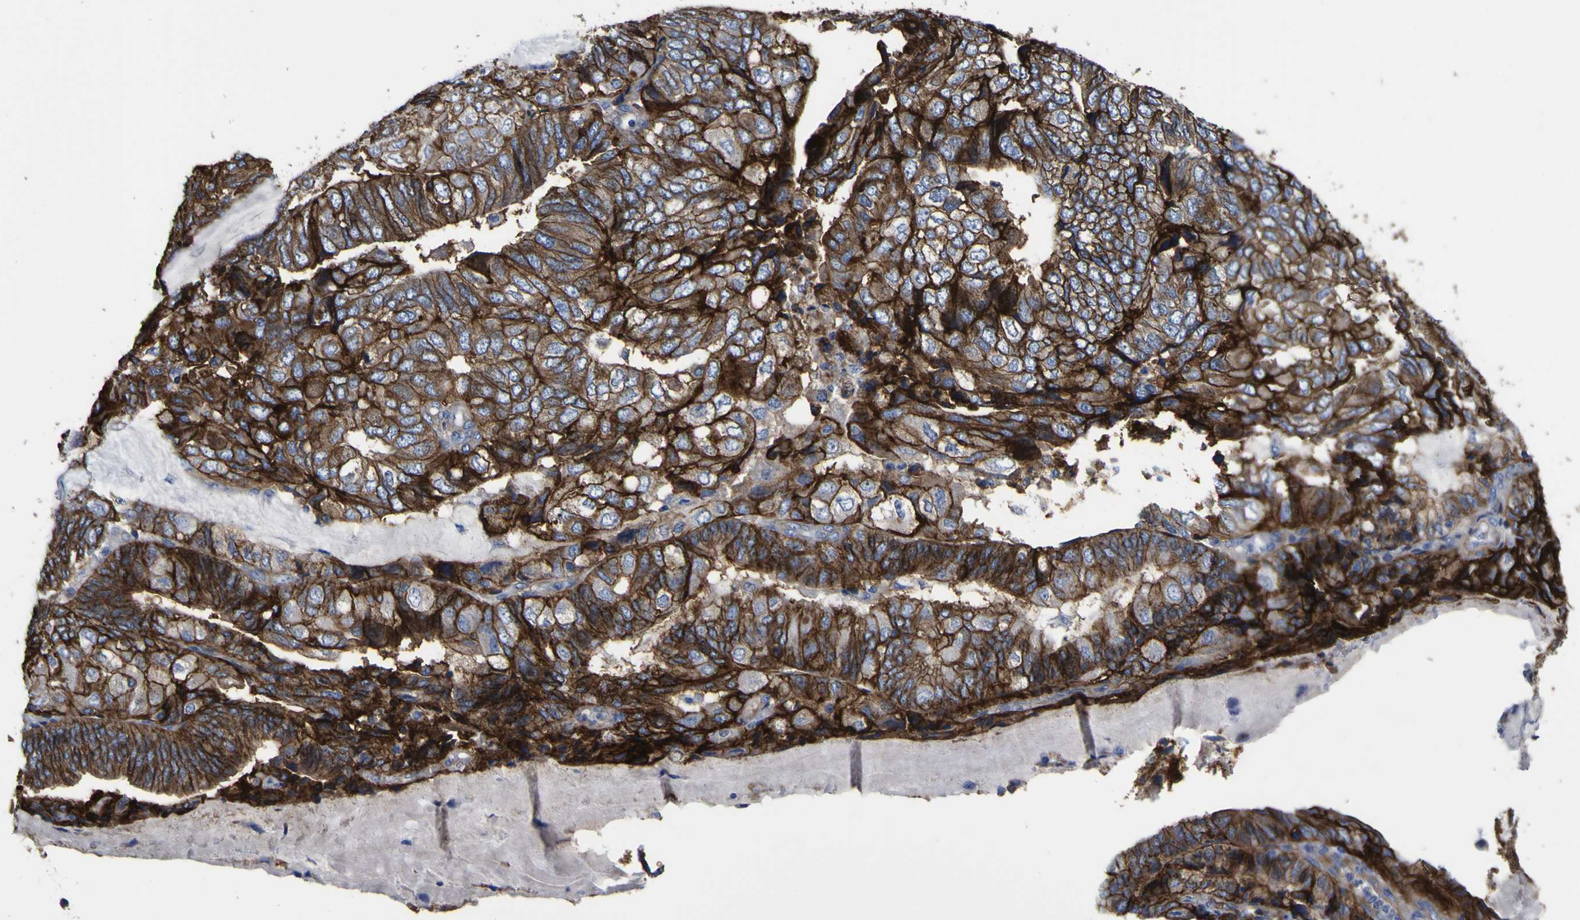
{"staining": {"intensity": "strong", "quantity": ">75%", "location": "cytoplasmic/membranous"}, "tissue": "endometrial cancer", "cell_type": "Tumor cells", "image_type": "cancer", "snomed": [{"axis": "morphology", "description": "Adenocarcinoma, NOS"}, {"axis": "topography", "description": "Endometrium"}], "caption": "Immunohistochemistry (IHC) (DAB (3,3'-diaminobenzidine)) staining of adenocarcinoma (endometrial) displays strong cytoplasmic/membranous protein expression in approximately >75% of tumor cells. (Stains: DAB (3,3'-diaminobenzidine) in brown, nuclei in blue, Microscopy: brightfield microscopy at high magnification).", "gene": "CD151", "patient": {"sex": "female", "age": 81}}